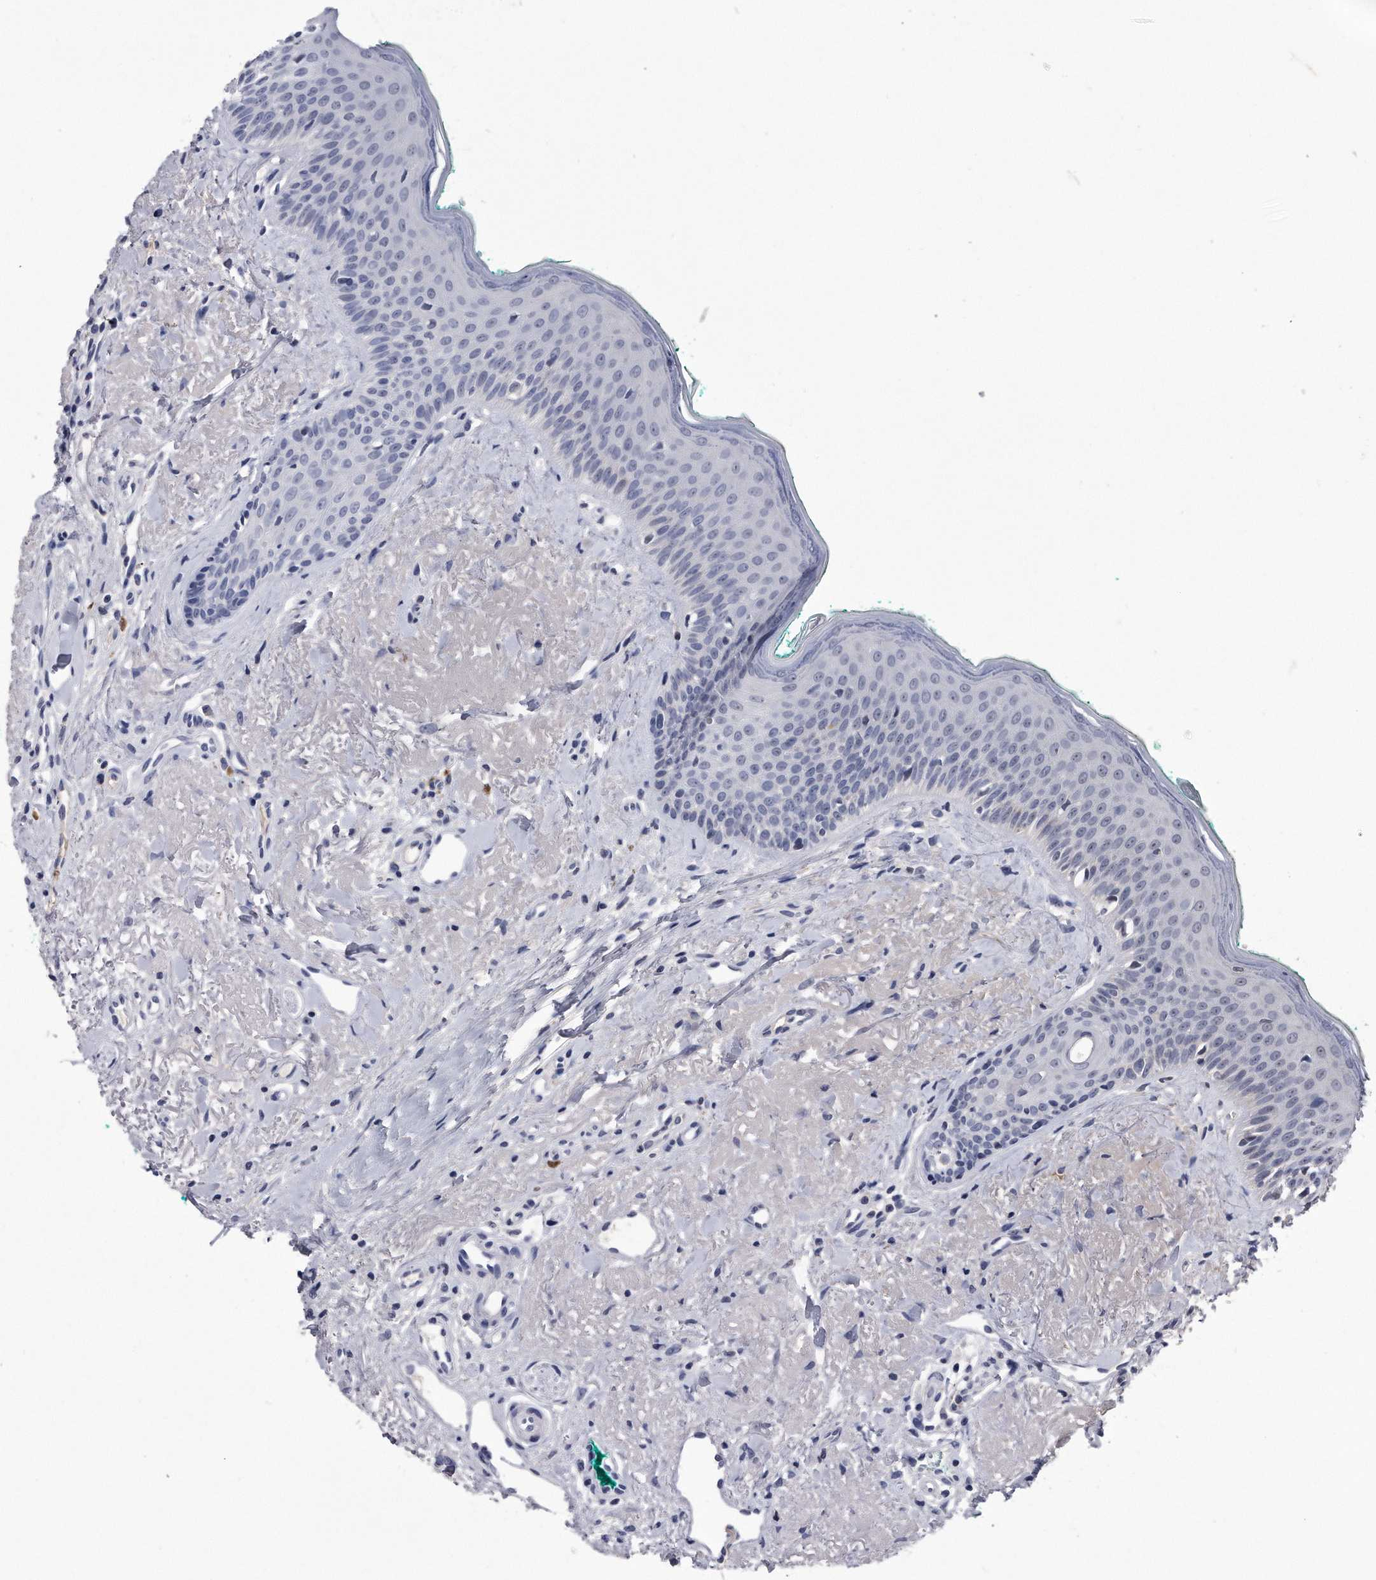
{"staining": {"intensity": "negative", "quantity": "none", "location": "none"}, "tissue": "oral mucosa", "cell_type": "Squamous epithelial cells", "image_type": "normal", "snomed": [{"axis": "morphology", "description": "Normal tissue, NOS"}, {"axis": "topography", "description": "Oral tissue"}], "caption": "Squamous epithelial cells are negative for brown protein staining in normal oral mucosa. (Immunohistochemistry (ihc), brightfield microscopy, high magnification).", "gene": "KCTD8", "patient": {"sex": "female", "age": 70}}